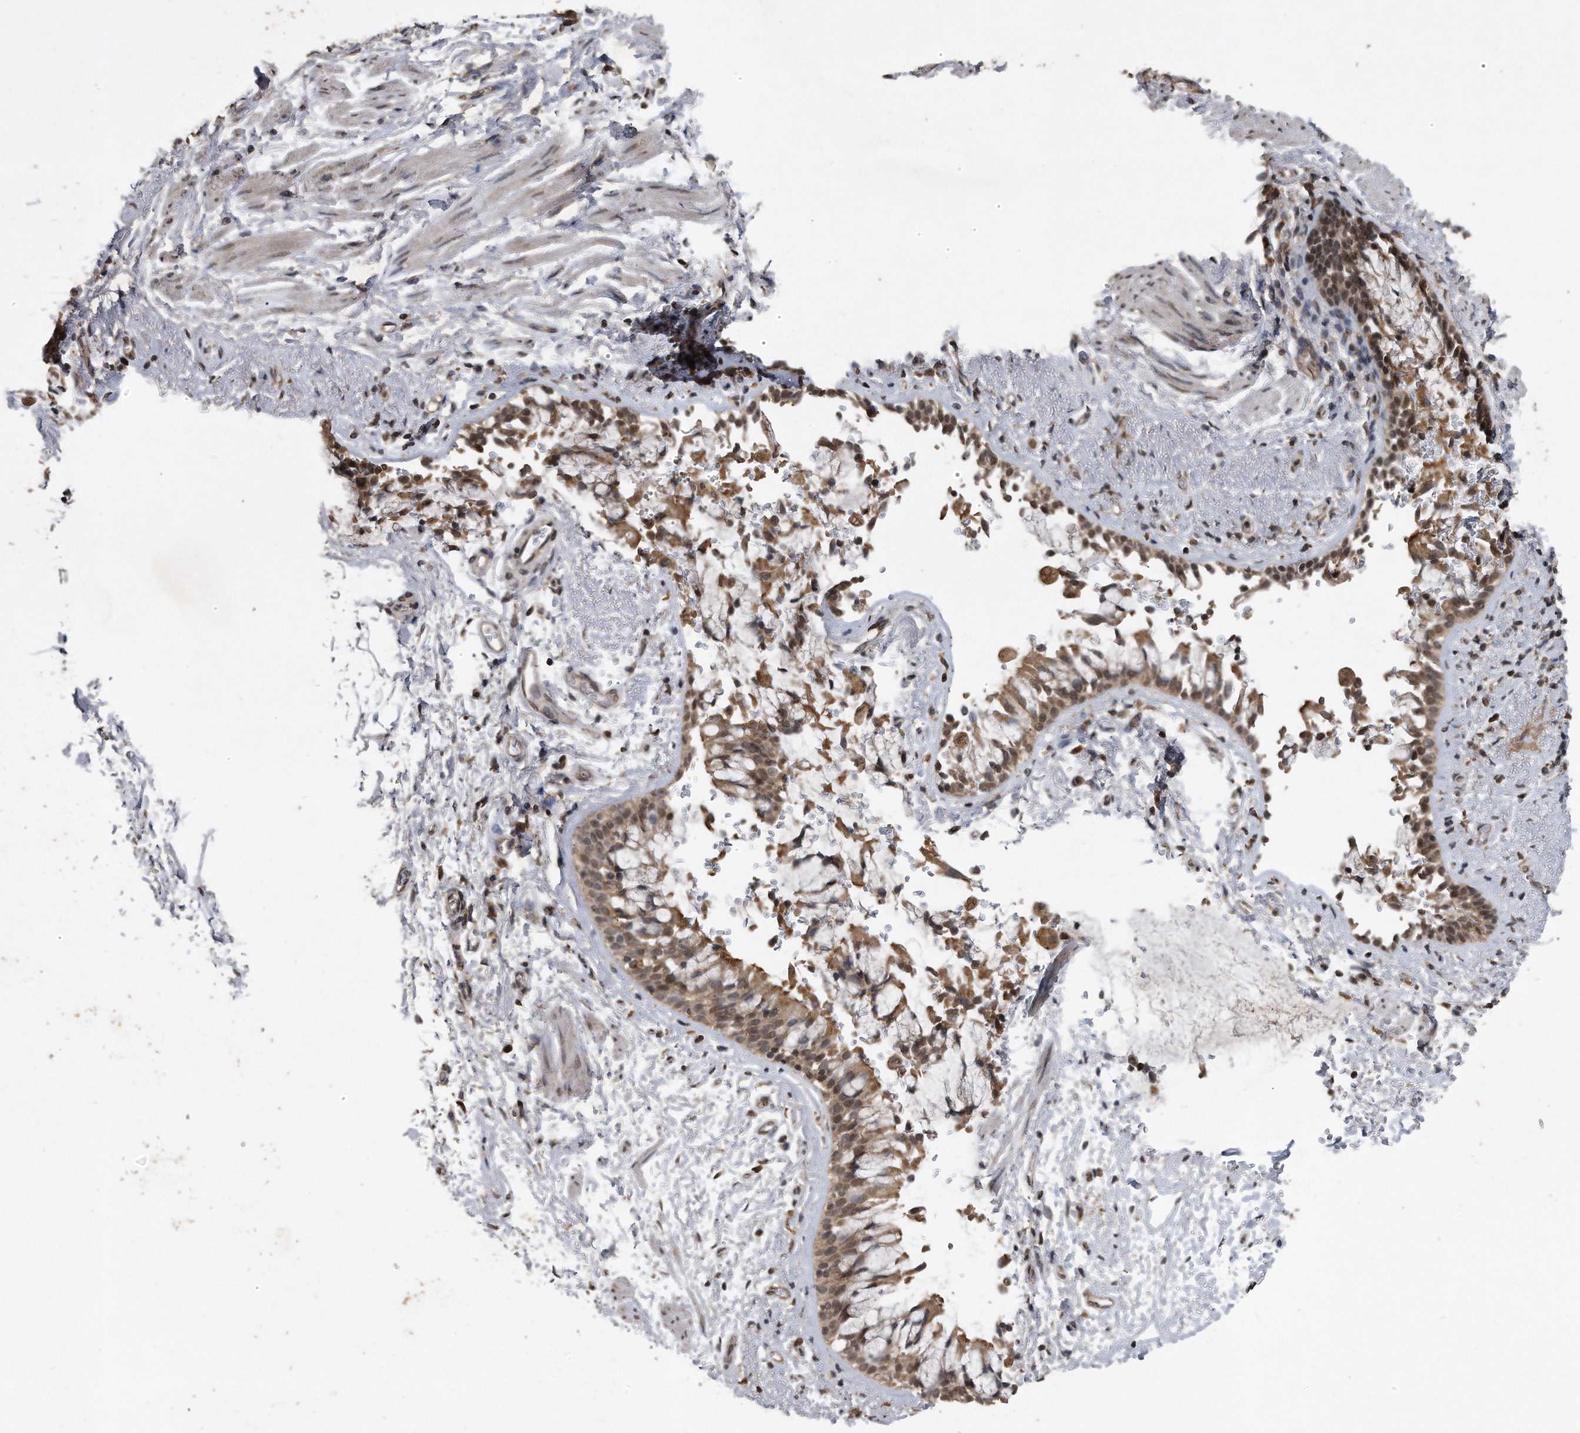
{"staining": {"intensity": "moderate", "quantity": ">75%", "location": "cytoplasmic/membranous"}, "tissue": "bronchus", "cell_type": "Respiratory epithelial cells", "image_type": "normal", "snomed": [{"axis": "morphology", "description": "Normal tissue, NOS"}, {"axis": "morphology", "description": "Inflammation, NOS"}, {"axis": "topography", "description": "Cartilage tissue"}, {"axis": "topography", "description": "Bronchus"}, {"axis": "topography", "description": "Lung"}], "caption": "Bronchus stained for a protein (brown) exhibits moderate cytoplasmic/membranous positive staining in approximately >75% of respiratory epithelial cells.", "gene": "CRYZL1", "patient": {"sex": "female", "age": 64}}